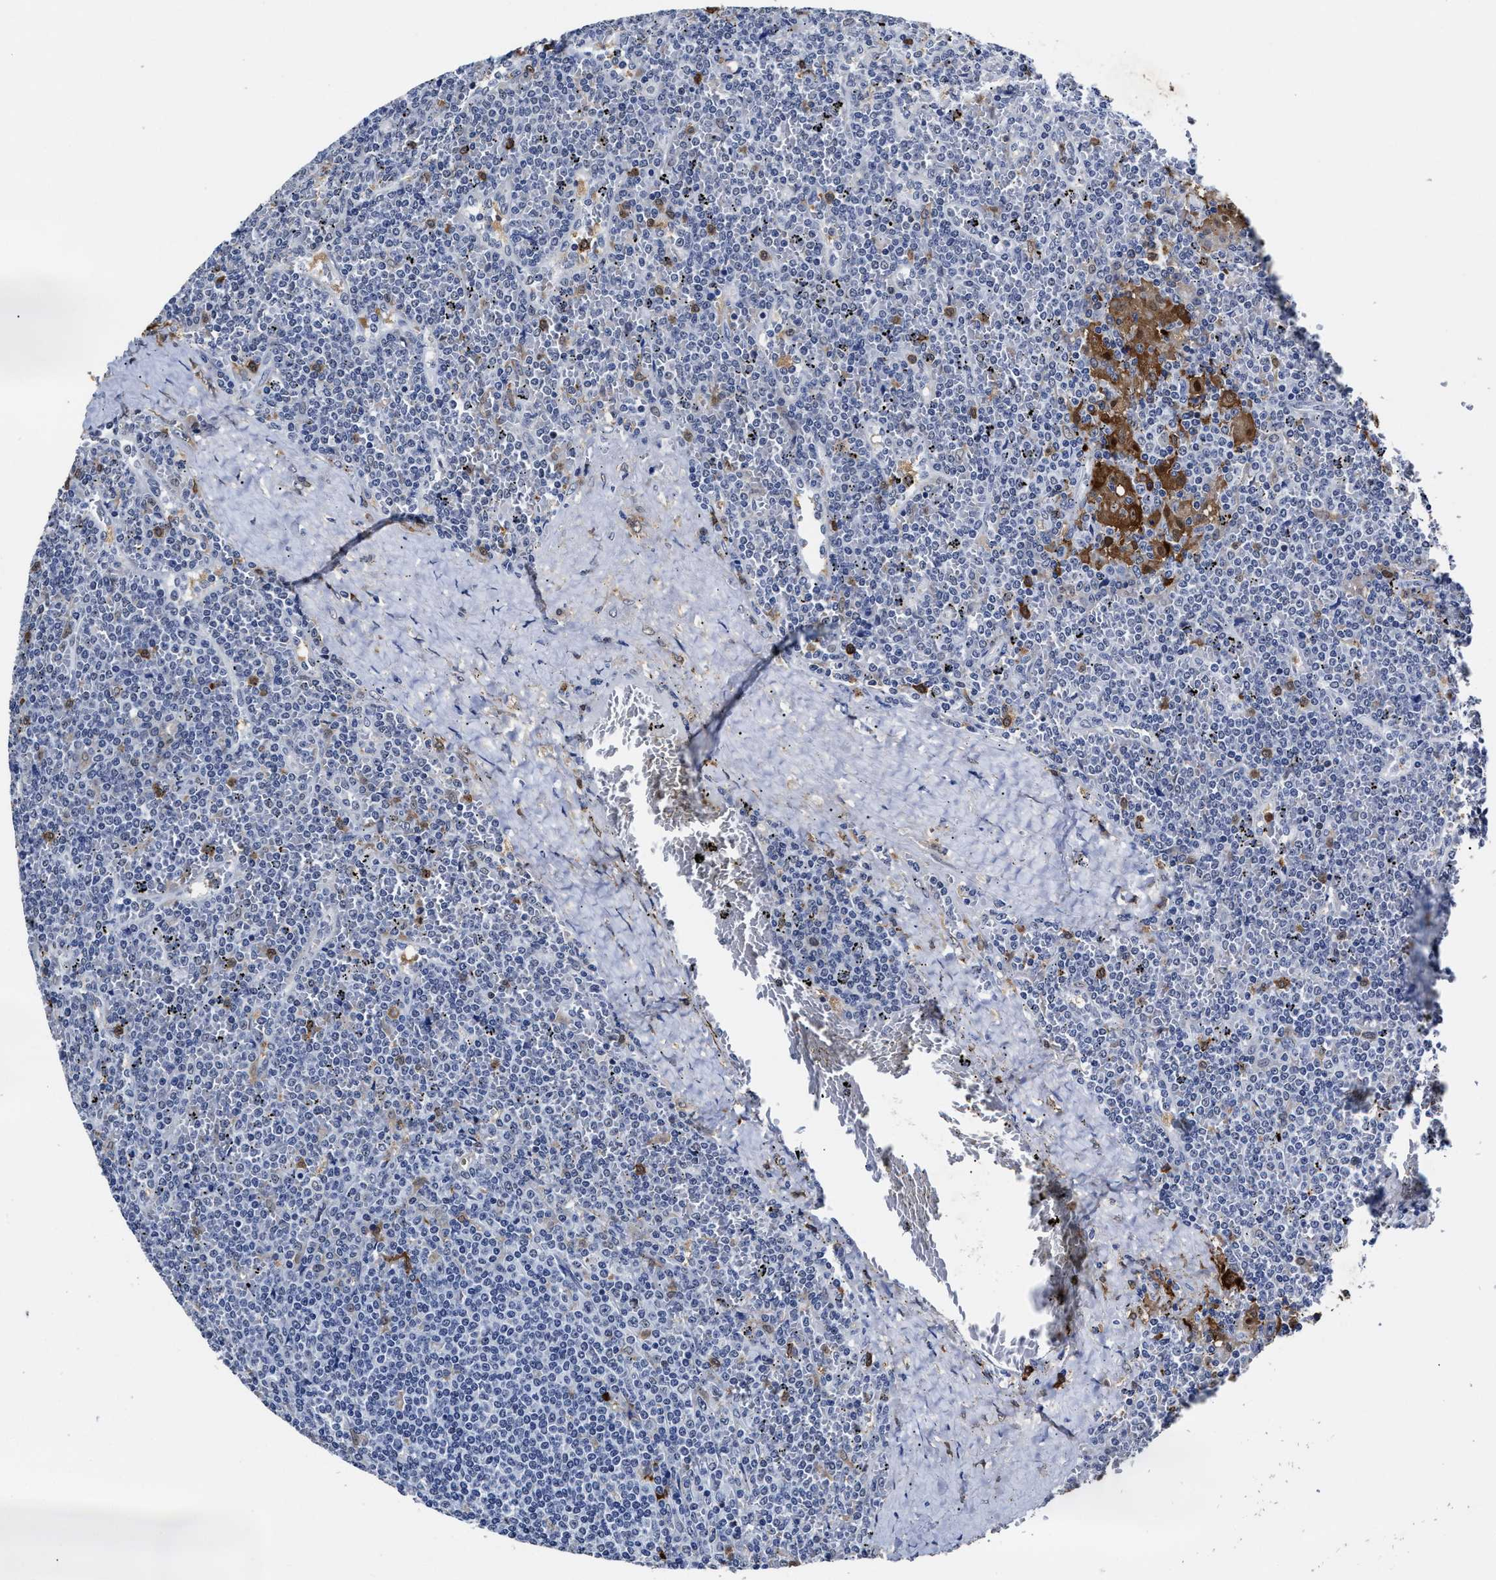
{"staining": {"intensity": "negative", "quantity": "none", "location": "none"}, "tissue": "lymphoma", "cell_type": "Tumor cells", "image_type": "cancer", "snomed": [{"axis": "morphology", "description": "Malignant lymphoma, non-Hodgkin's type, Low grade"}, {"axis": "topography", "description": "Spleen"}], "caption": "Immunohistochemistry (IHC) of human lymphoma displays no positivity in tumor cells. Nuclei are stained in blue.", "gene": "PRPF4B", "patient": {"sex": "female", "age": 19}}